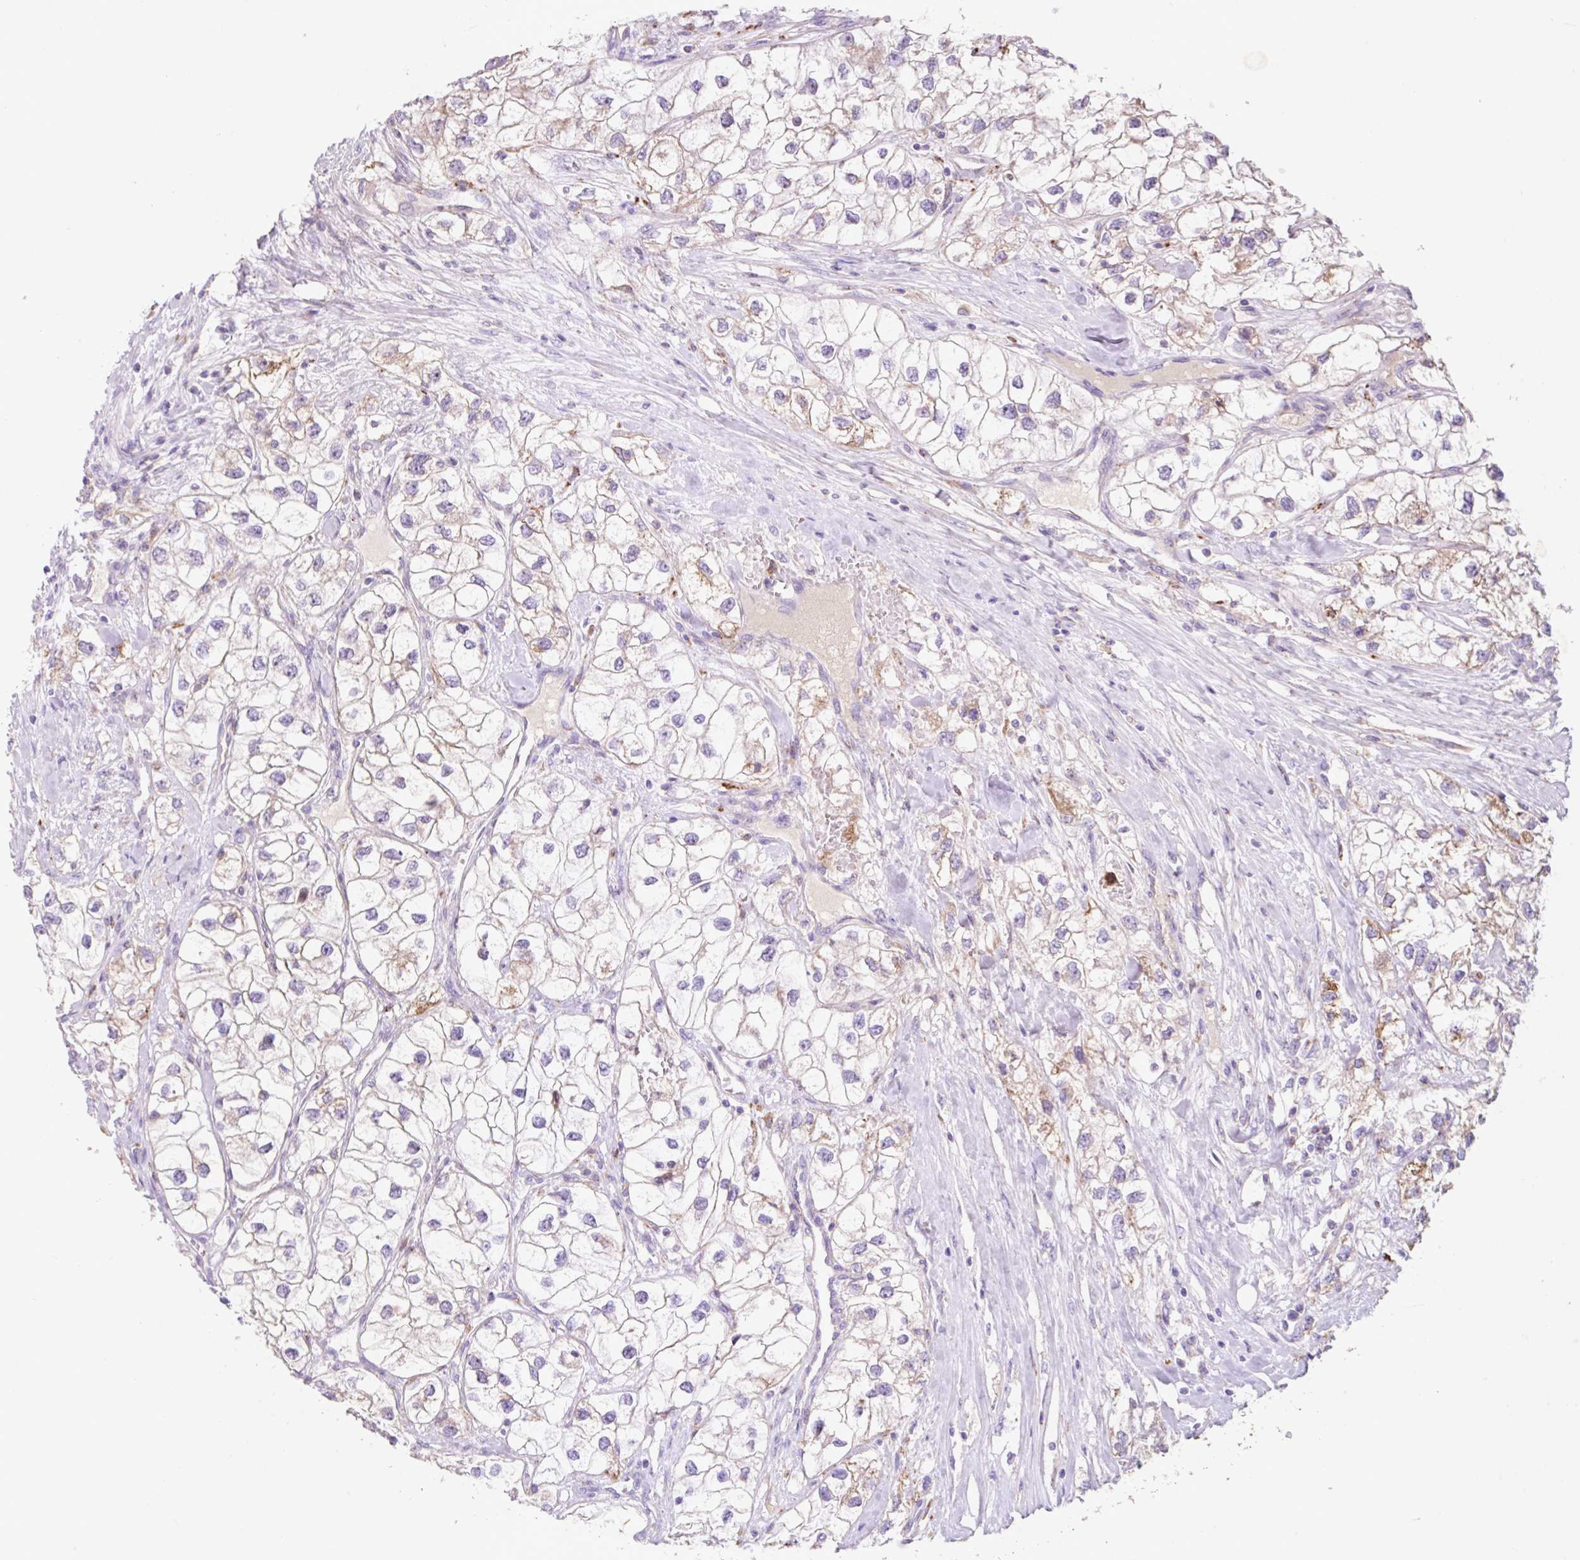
{"staining": {"intensity": "weak", "quantity": "25%-75%", "location": "cytoplasmic/membranous"}, "tissue": "renal cancer", "cell_type": "Tumor cells", "image_type": "cancer", "snomed": [{"axis": "morphology", "description": "Adenocarcinoma, NOS"}, {"axis": "topography", "description": "Kidney"}], "caption": "Renal cancer (adenocarcinoma) tissue exhibits weak cytoplasmic/membranous staining in about 25%-75% of tumor cells, visualized by immunohistochemistry.", "gene": "HEXA", "patient": {"sex": "male", "age": 59}}